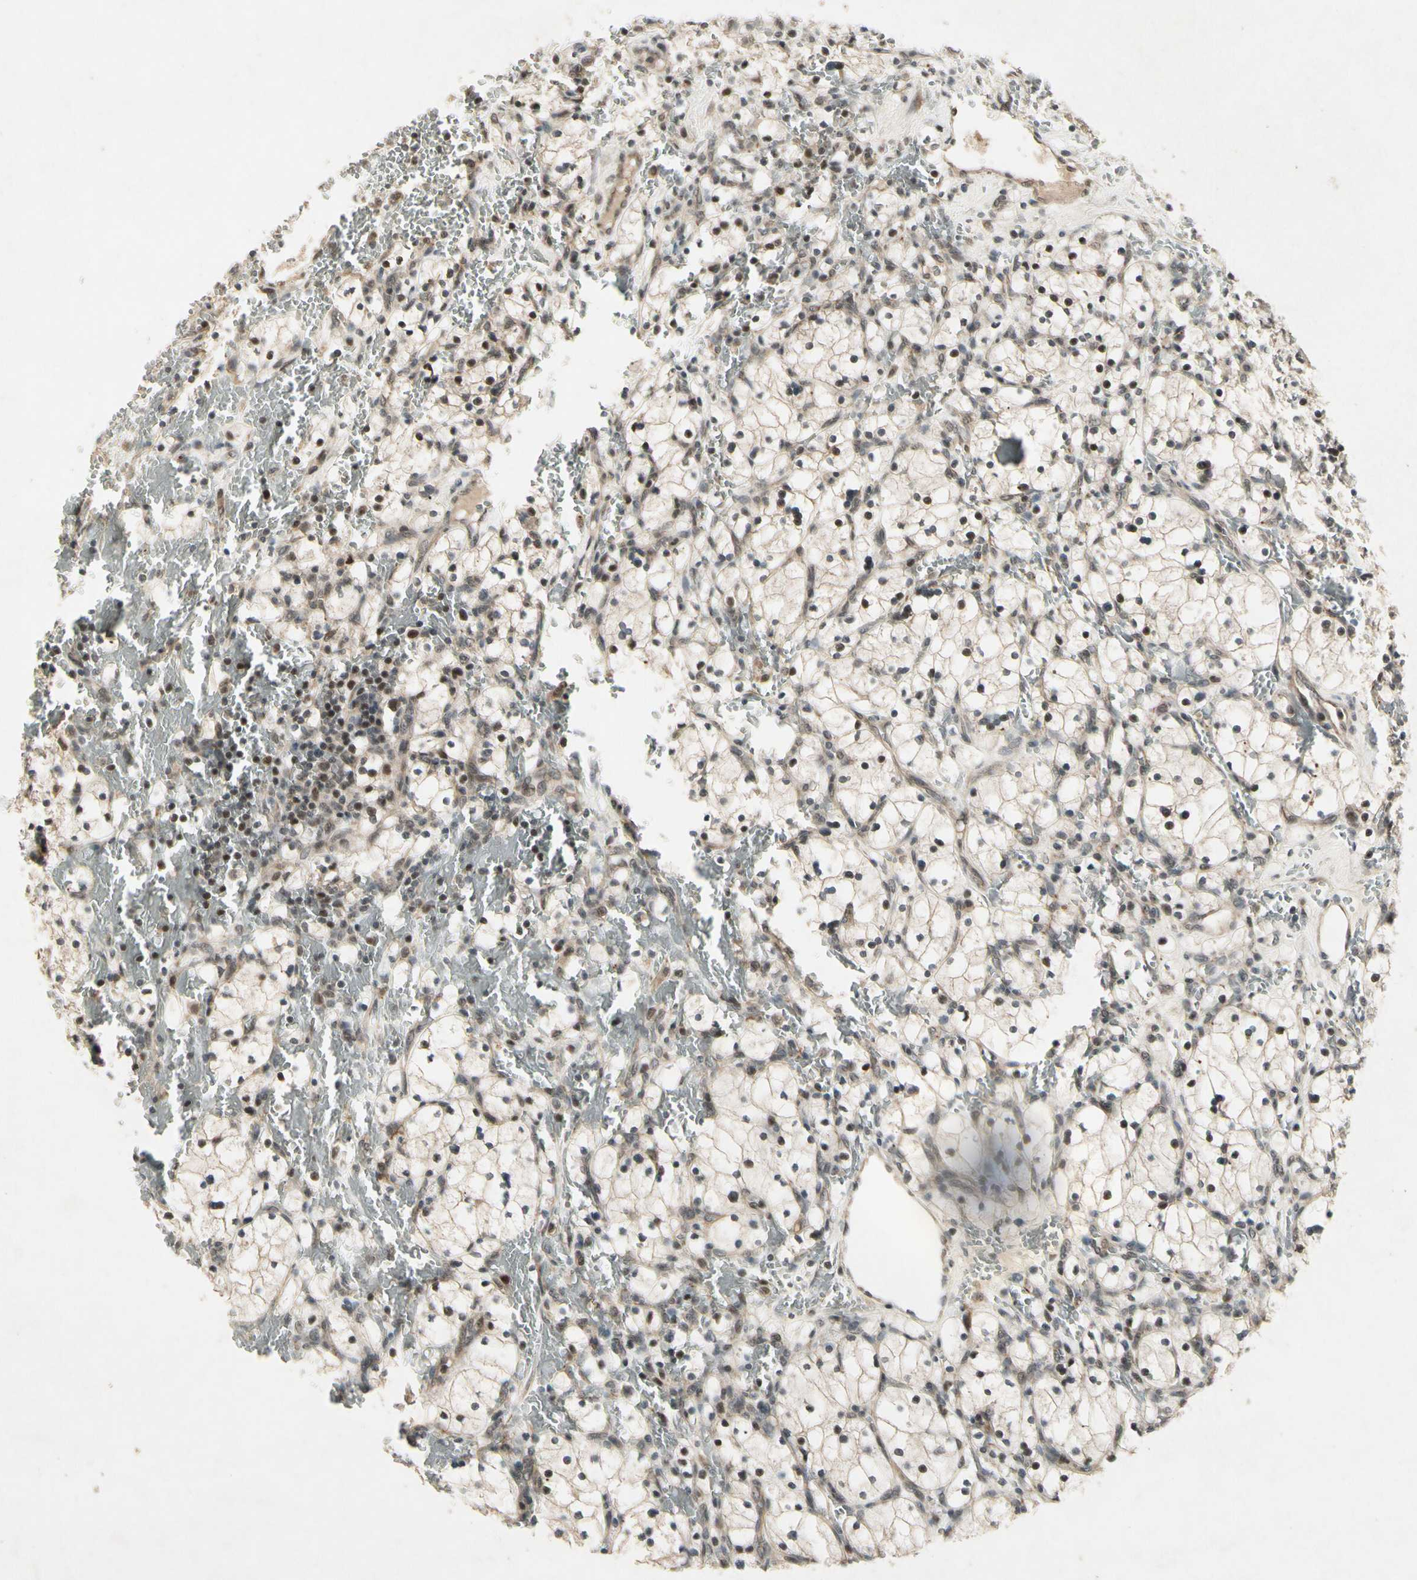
{"staining": {"intensity": "moderate", "quantity": "25%-75%", "location": "nuclear"}, "tissue": "renal cancer", "cell_type": "Tumor cells", "image_type": "cancer", "snomed": [{"axis": "morphology", "description": "Adenocarcinoma, NOS"}, {"axis": "topography", "description": "Kidney"}], "caption": "Immunohistochemical staining of renal adenocarcinoma demonstrates moderate nuclear protein expression in approximately 25%-75% of tumor cells. Ihc stains the protein in brown and the nuclei are stained blue.", "gene": "CDK11A", "patient": {"sex": "female", "age": 83}}